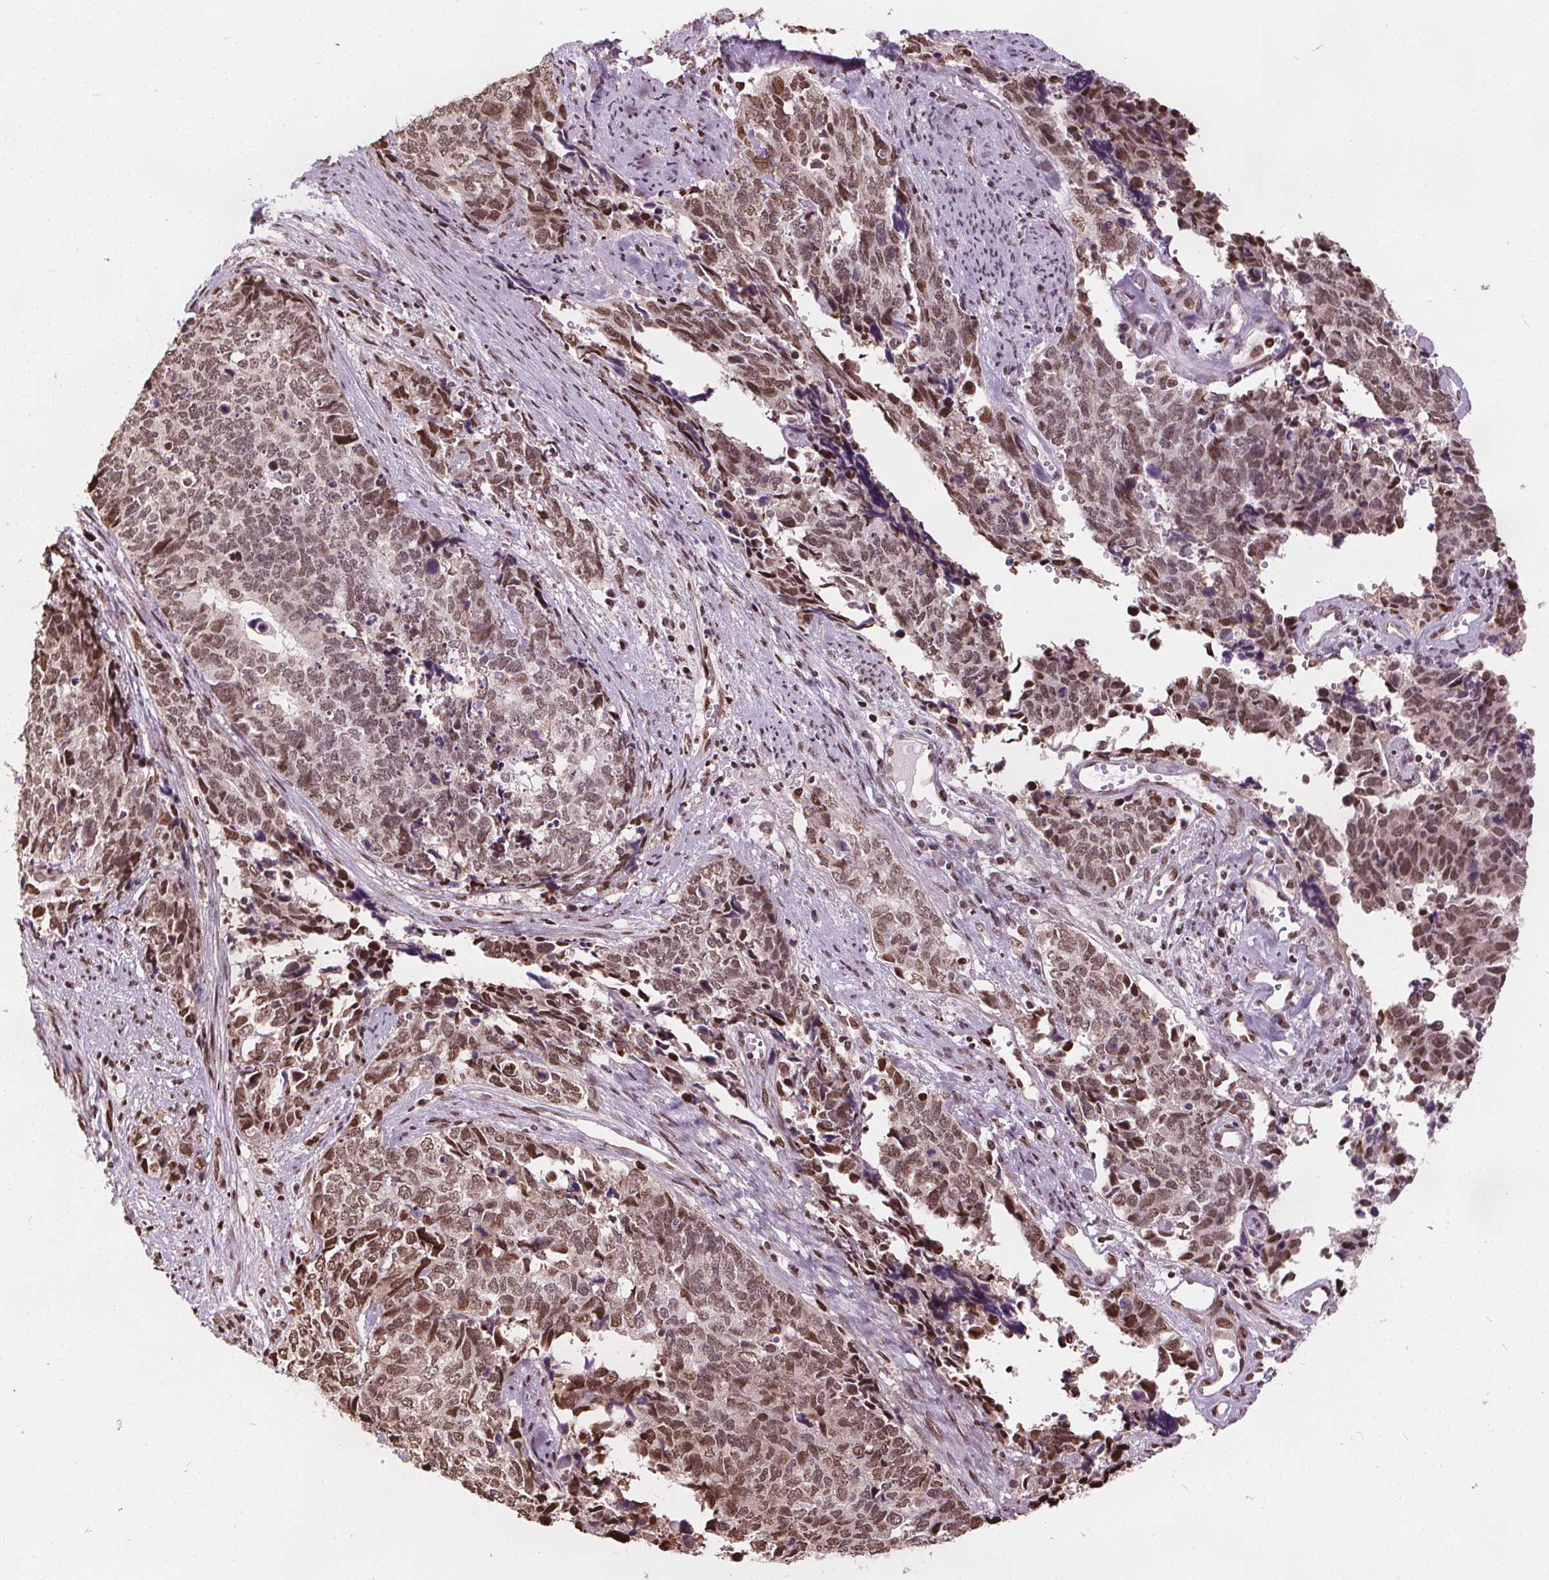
{"staining": {"intensity": "moderate", "quantity": ">75%", "location": "nuclear"}, "tissue": "cervical cancer", "cell_type": "Tumor cells", "image_type": "cancer", "snomed": [{"axis": "morphology", "description": "Squamous cell carcinoma, NOS"}, {"axis": "topography", "description": "Cervix"}], "caption": "Cervical cancer was stained to show a protein in brown. There is medium levels of moderate nuclear positivity in about >75% of tumor cells. The staining is performed using DAB (3,3'-diaminobenzidine) brown chromogen to label protein expression. The nuclei are counter-stained blue using hematoxylin.", "gene": "ISLR2", "patient": {"sex": "female", "age": 63}}